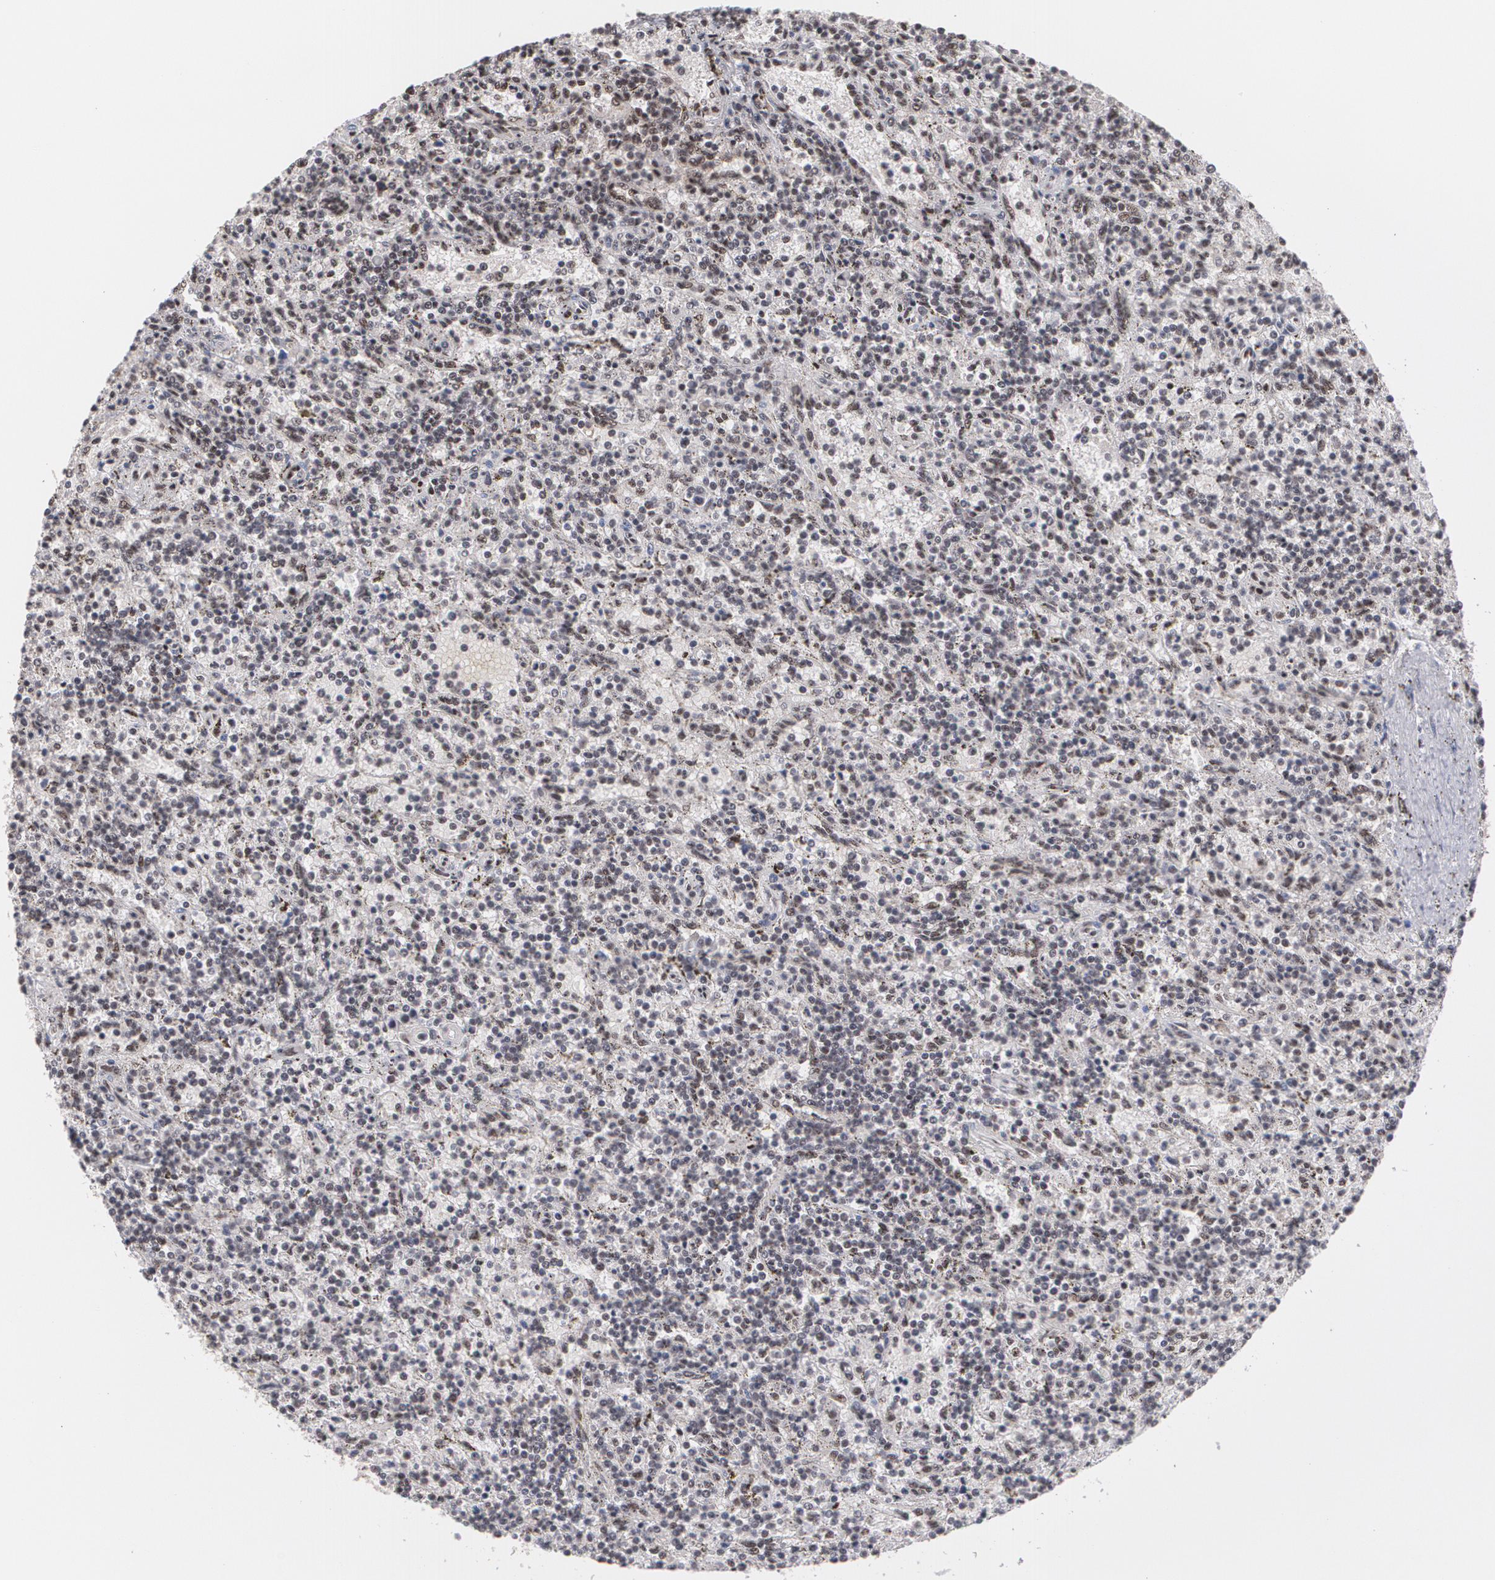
{"staining": {"intensity": "weak", "quantity": "<25%", "location": "nuclear"}, "tissue": "lymphoma", "cell_type": "Tumor cells", "image_type": "cancer", "snomed": [{"axis": "morphology", "description": "Malignant lymphoma, non-Hodgkin's type, Low grade"}, {"axis": "topography", "description": "Spleen"}], "caption": "High magnification brightfield microscopy of lymphoma stained with DAB (brown) and counterstained with hematoxylin (blue): tumor cells show no significant staining.", "gene": "ZNF234", "patient": {"sex": "male", "age": 73}}